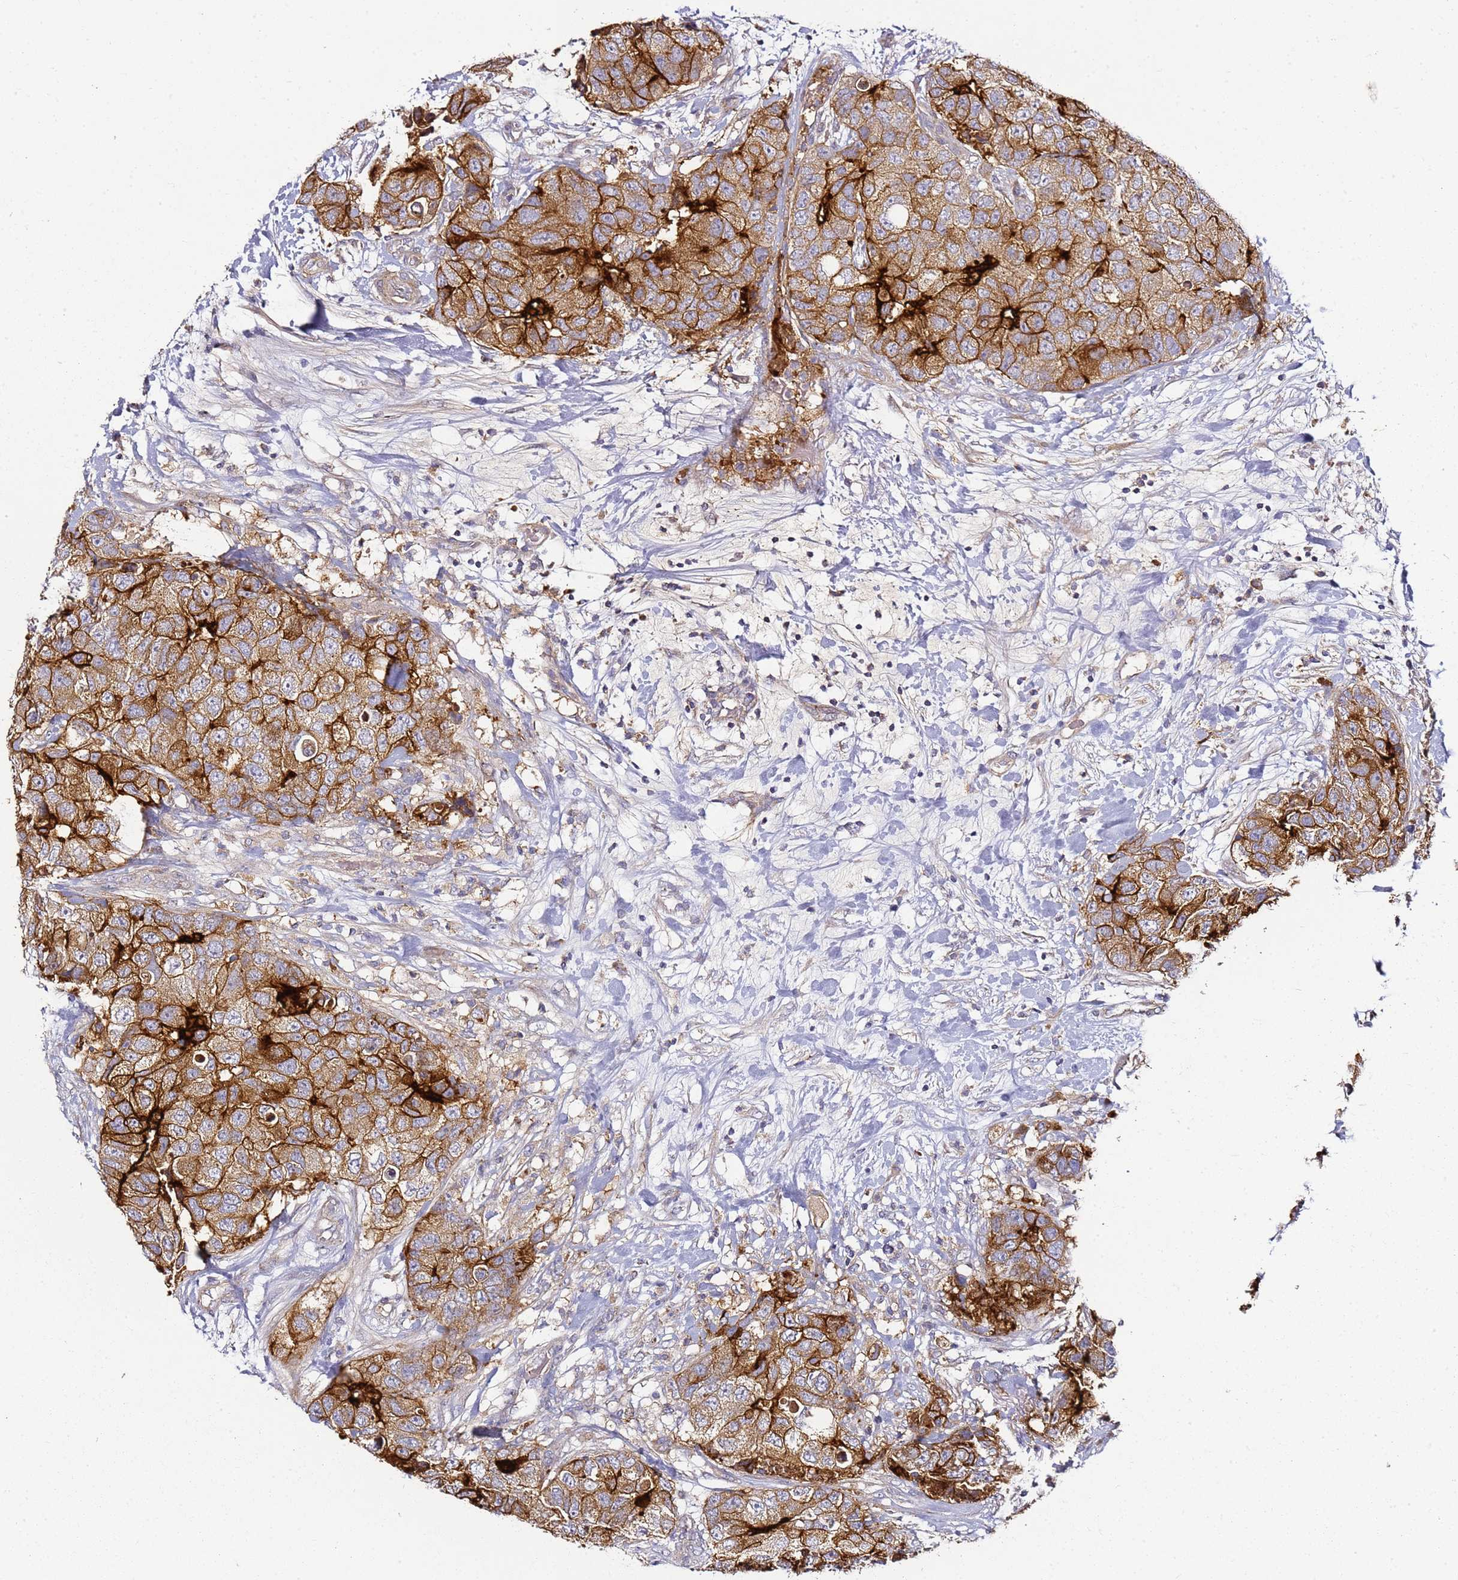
{"staining": {"intensity": "strong", "quantity": ">75%", "location": "cytoplasmic/membranous"}, "tissue": "breast cancer", "cell_type": "Tumor cells", "image_type": "cancer", "snomed": [{"axis": "morphology", "description": "Duct carcinoma"}, {"axis": "topography", "description": "Breast"}], "caption": "High-power microscopy captured an IHC micrograph of breast intraductal carcinoma, revealing strong cytoplasmic/membranous expression in approximately >75% of tumor cells. Ihc stains the protein of interest in brown and the nuclei are stained blue.", "gene": "KRTAP21-3", "patient": {"sex": "female", "age": 62}}